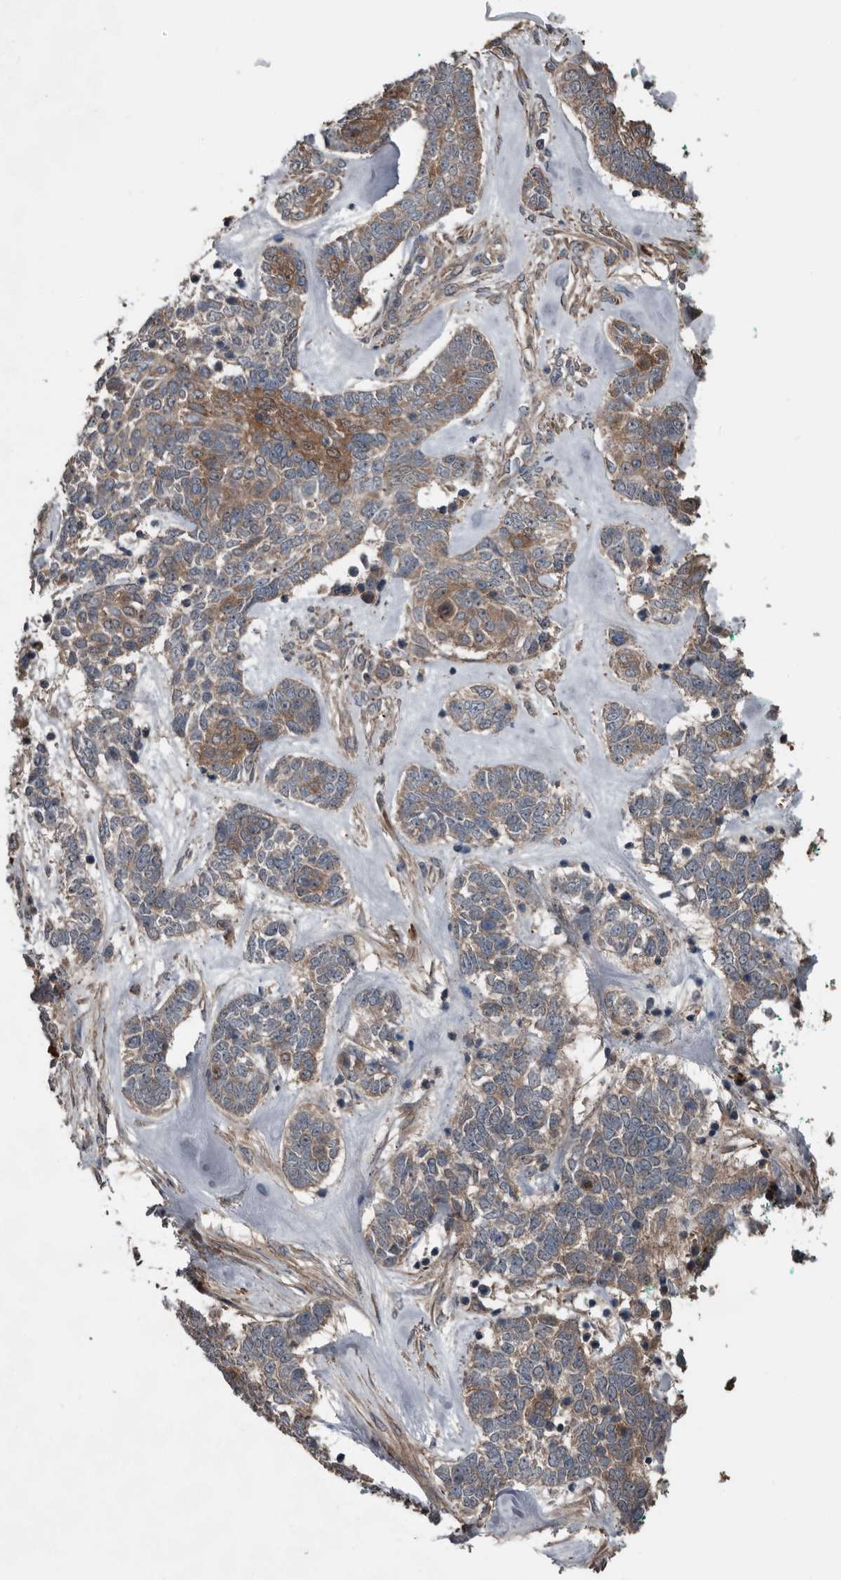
{"staining": {"intensity": "moderate", "quantity": "25%-75%", "location": "cytoplasmic/membranous"}, "tissue": "skin cancer", "cell_type": "Tumor cells", "image_type": "cancer", "snomed": [{"axis": "morphology", "description": "Basal cell carcinoma"}, {"axis": "topography", "description": "Skin"}], "caption": "Tumor cells reveal medium levels of moderate cytoplasmic/membranous expression in approximately 25%-75% of cells in skin basal cell carcinoma.", "gene": "DNAJB4", "patient": {"sex": "female", "age": 81}}